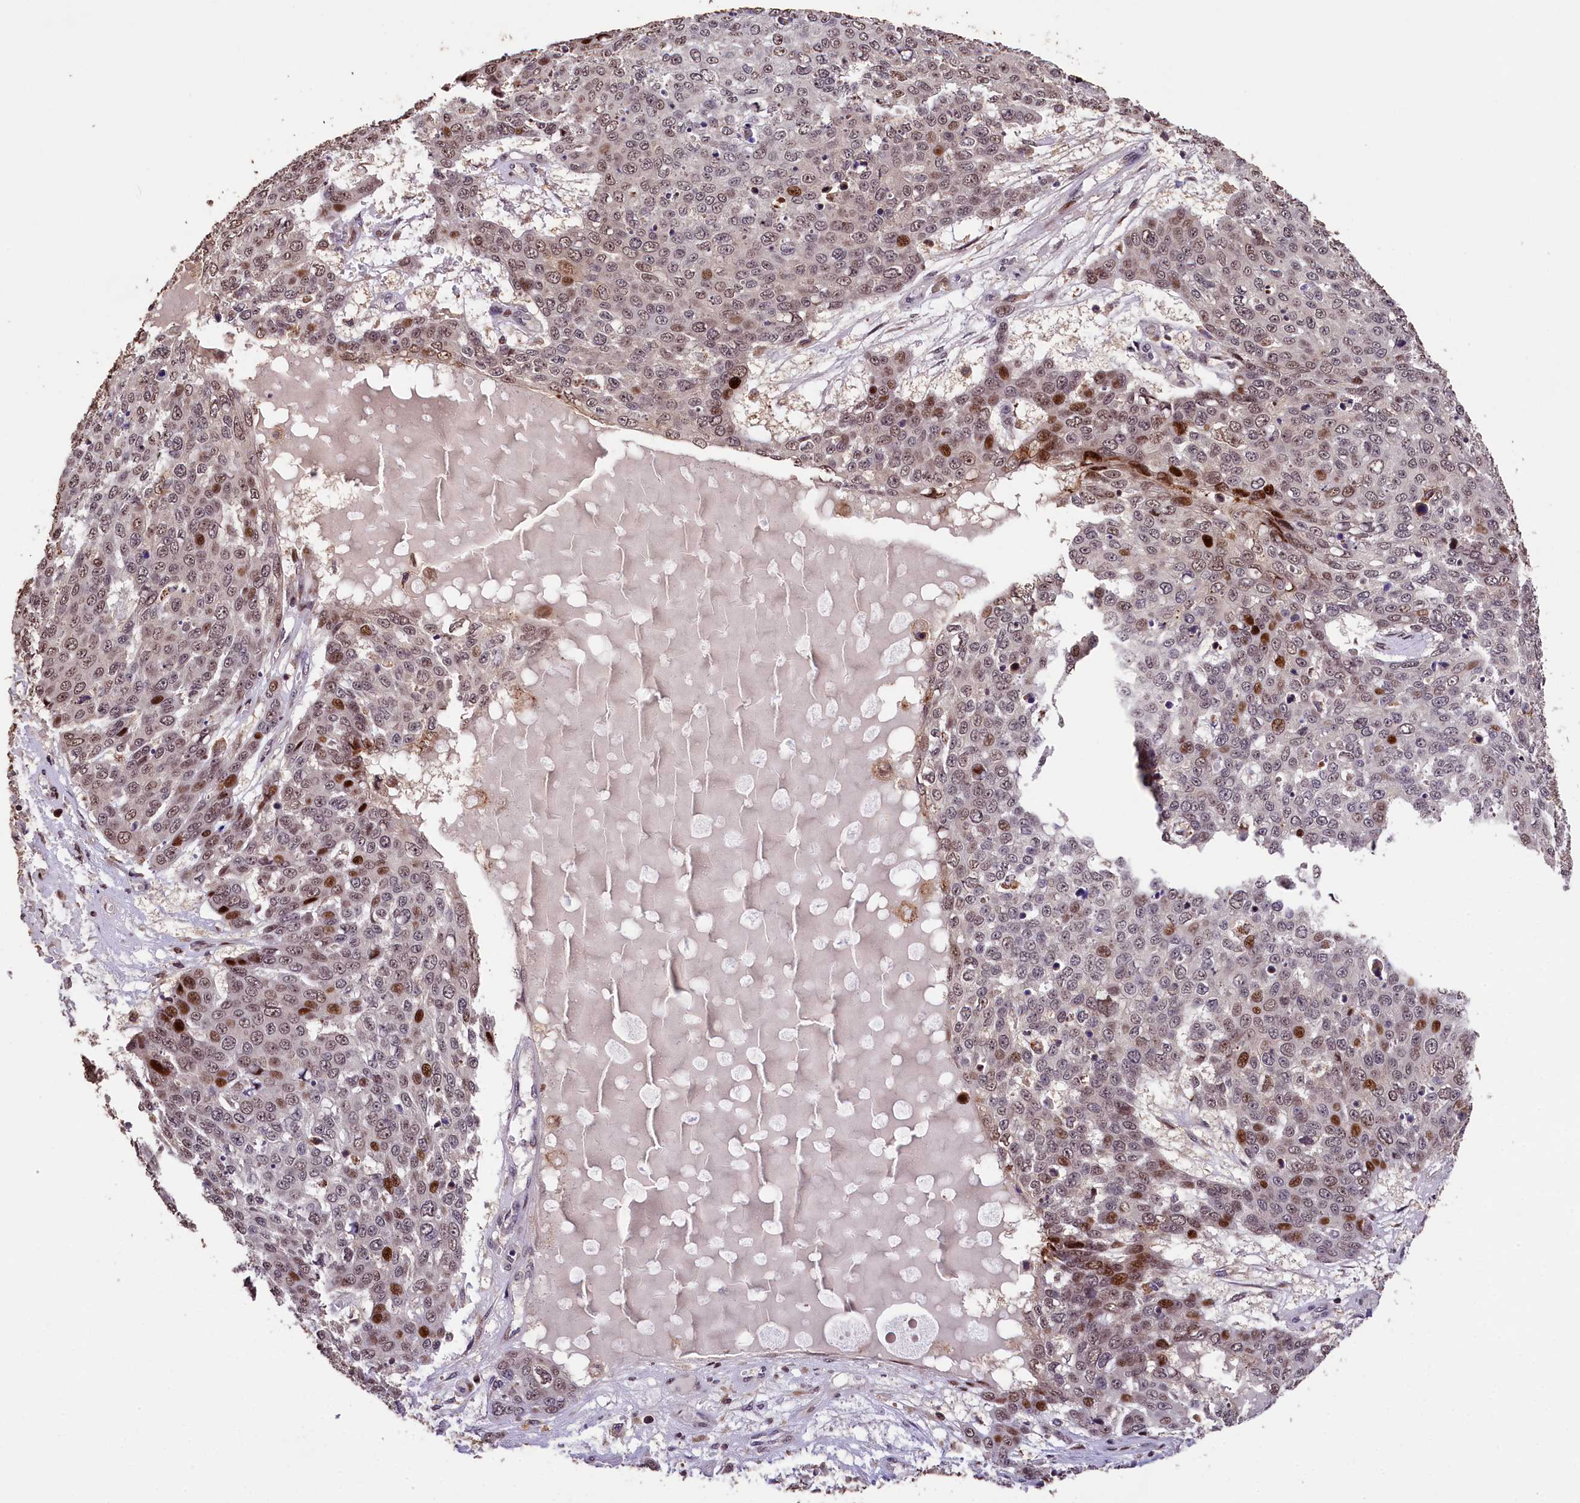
{"staining": {"intensity": "moderate", "quantity": "25%-75%", "location": "nuclear"}, "tissue": "skin cancer", "cell_type": "Tumor cells", "image_type": "cancer", "snomed": [{"axis": "morphology", "description": "Normal tissue, NOS"}, {"axis": "morphology", "description": "Squamous cell carcinoma, NOS"}, {"axis": "topography", "description": "Skin"}], "caption": "A photomicrograph showing moderate nuclear expression in approximately 25%-75% of tumor cells in skin cancer (squamous cell carcinoma), as visualized by brown immunohistochemical staining.", "gene": "PHAF1", "patient": {"sex": "male", "age": 72}}